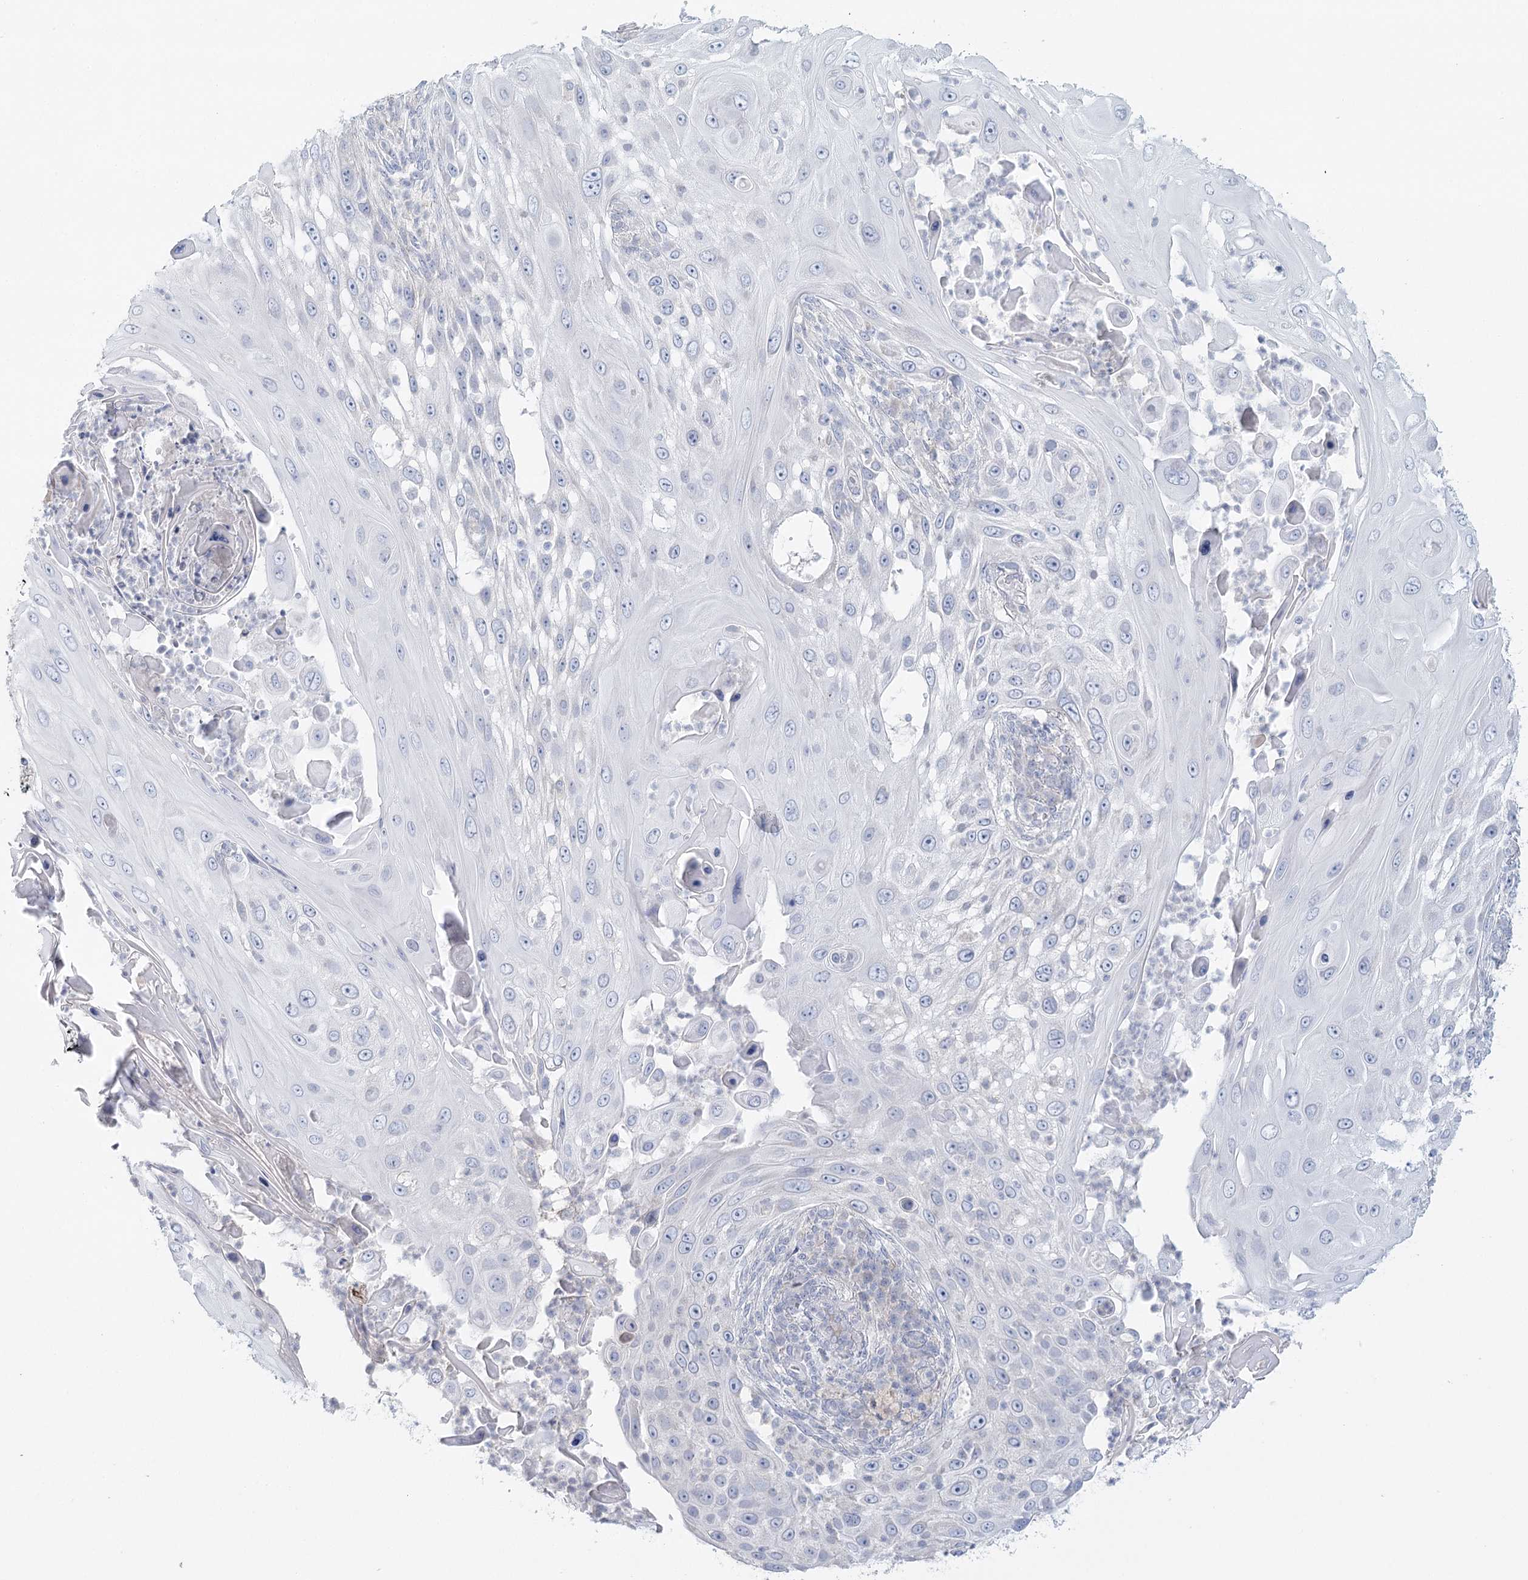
{"staining": {"intensity": "negative", "quantity": "none", "location": "none"}, "tissue": "skin cancer", "cell_type": "Tumor cells", "image_type": "cancer", "snomed": [{"axis": "morphology", "description": "Squamous cell carcinoma, NOS"}, {"axis": "topography", "description": "Skin"}], "caption": "Protein analysis of skin cancer reveals no significant staining in tumor cells.", "gene": "BPHL", "patient": {"sex": "female", "age": 44}}